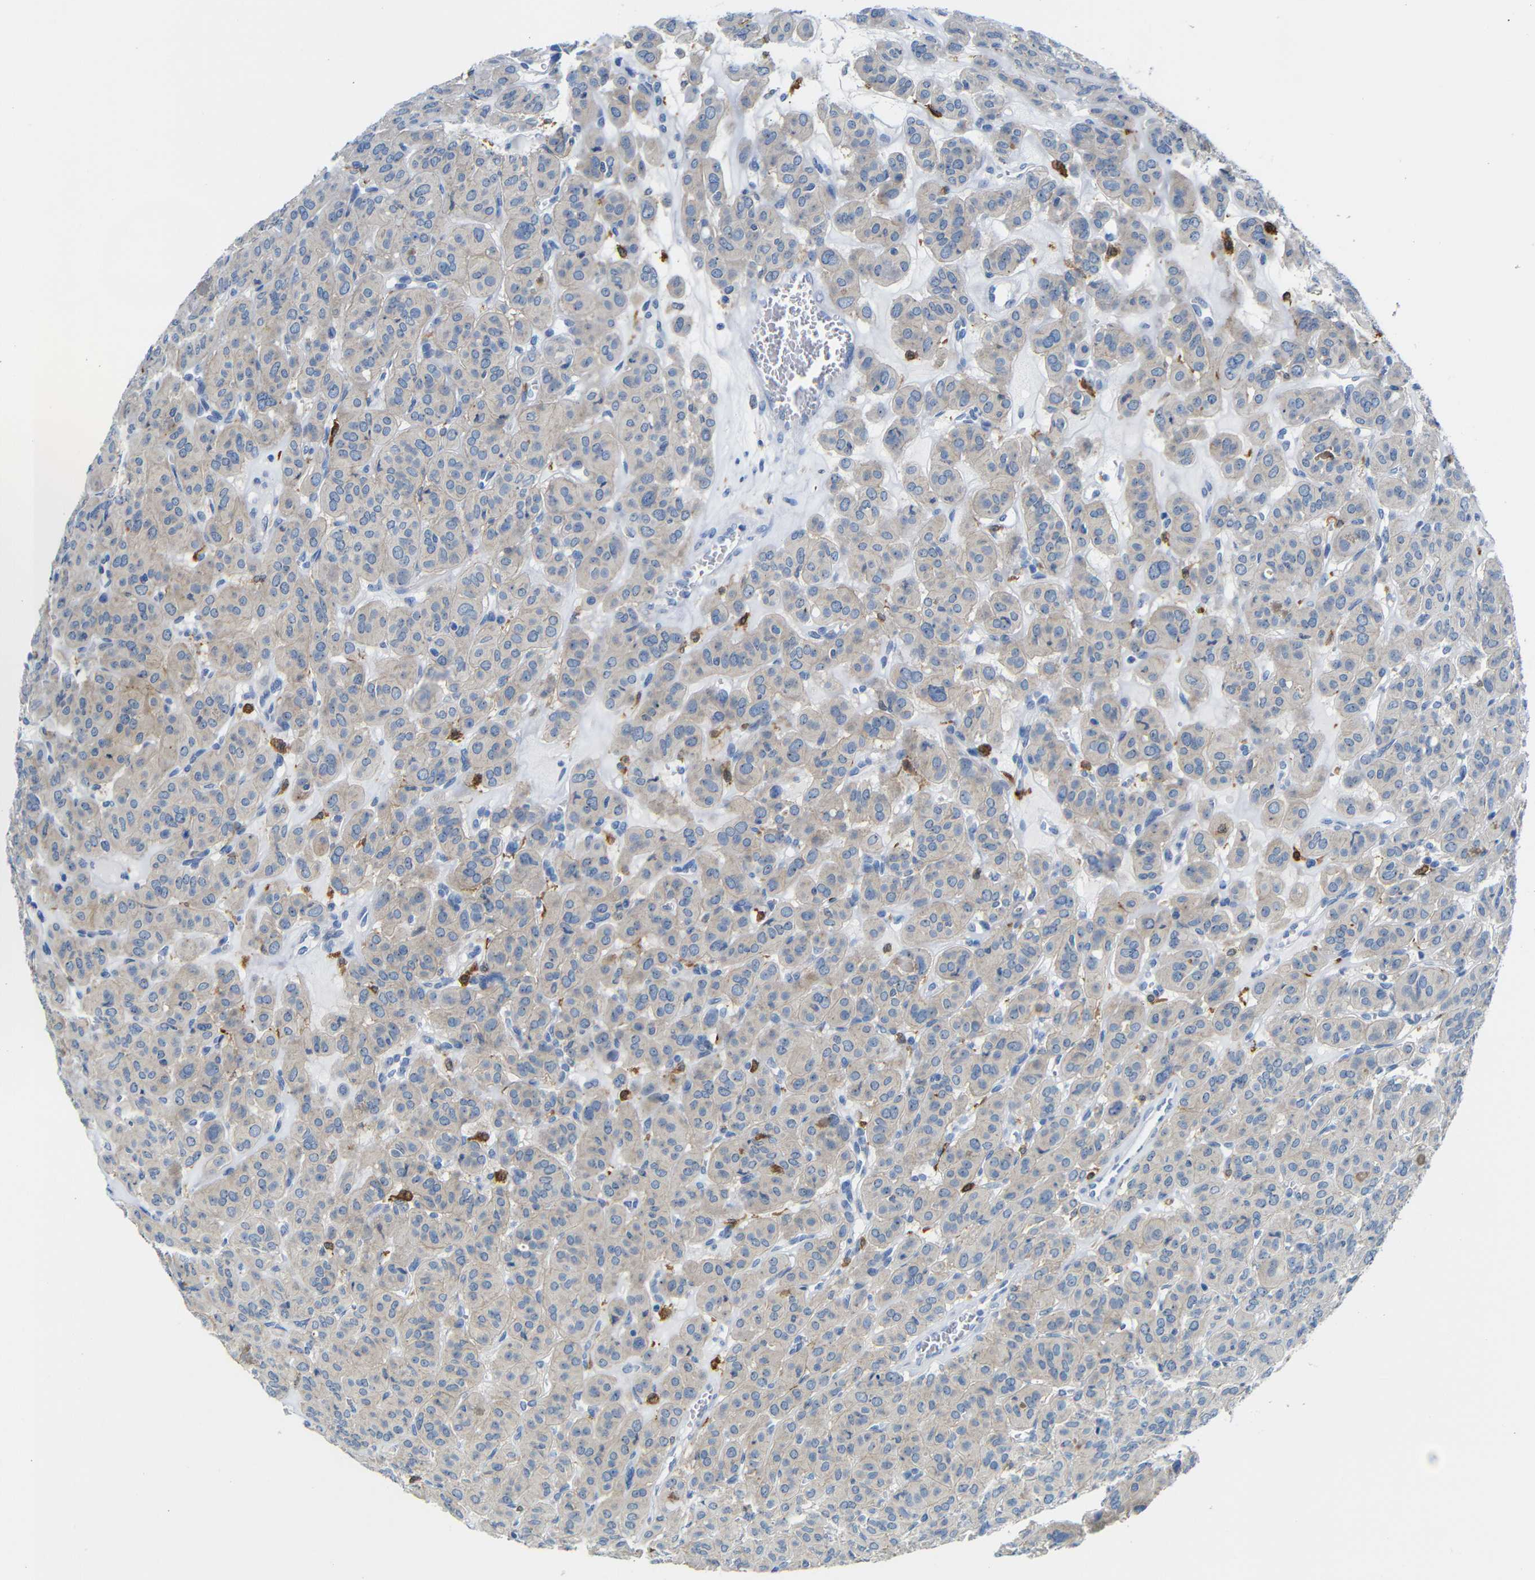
{"staining": {"intensity": "weak", "quantity": "25%-75%", "location": "cytoplasmic/membranous"}, "tissue": "thyroid cancer", "cell_type": "Tumor cells", "image_type": "cancer", "snomed": [{"axis": "morphology", "description": "Follicular adenoma carcinoma, NOS"}, {"axis": "topography", "description": "Thyroid gland"}], "caption": "Human thyroid cancer (follicular adenoma carcinoma) stained for a protein (brown) shows weak cytoplasmic/membranous positive positivity in approximately 25%-75% of tumor cells.", "gene": "C1orf210", "patient": {"sex": "female", "age": 71}}